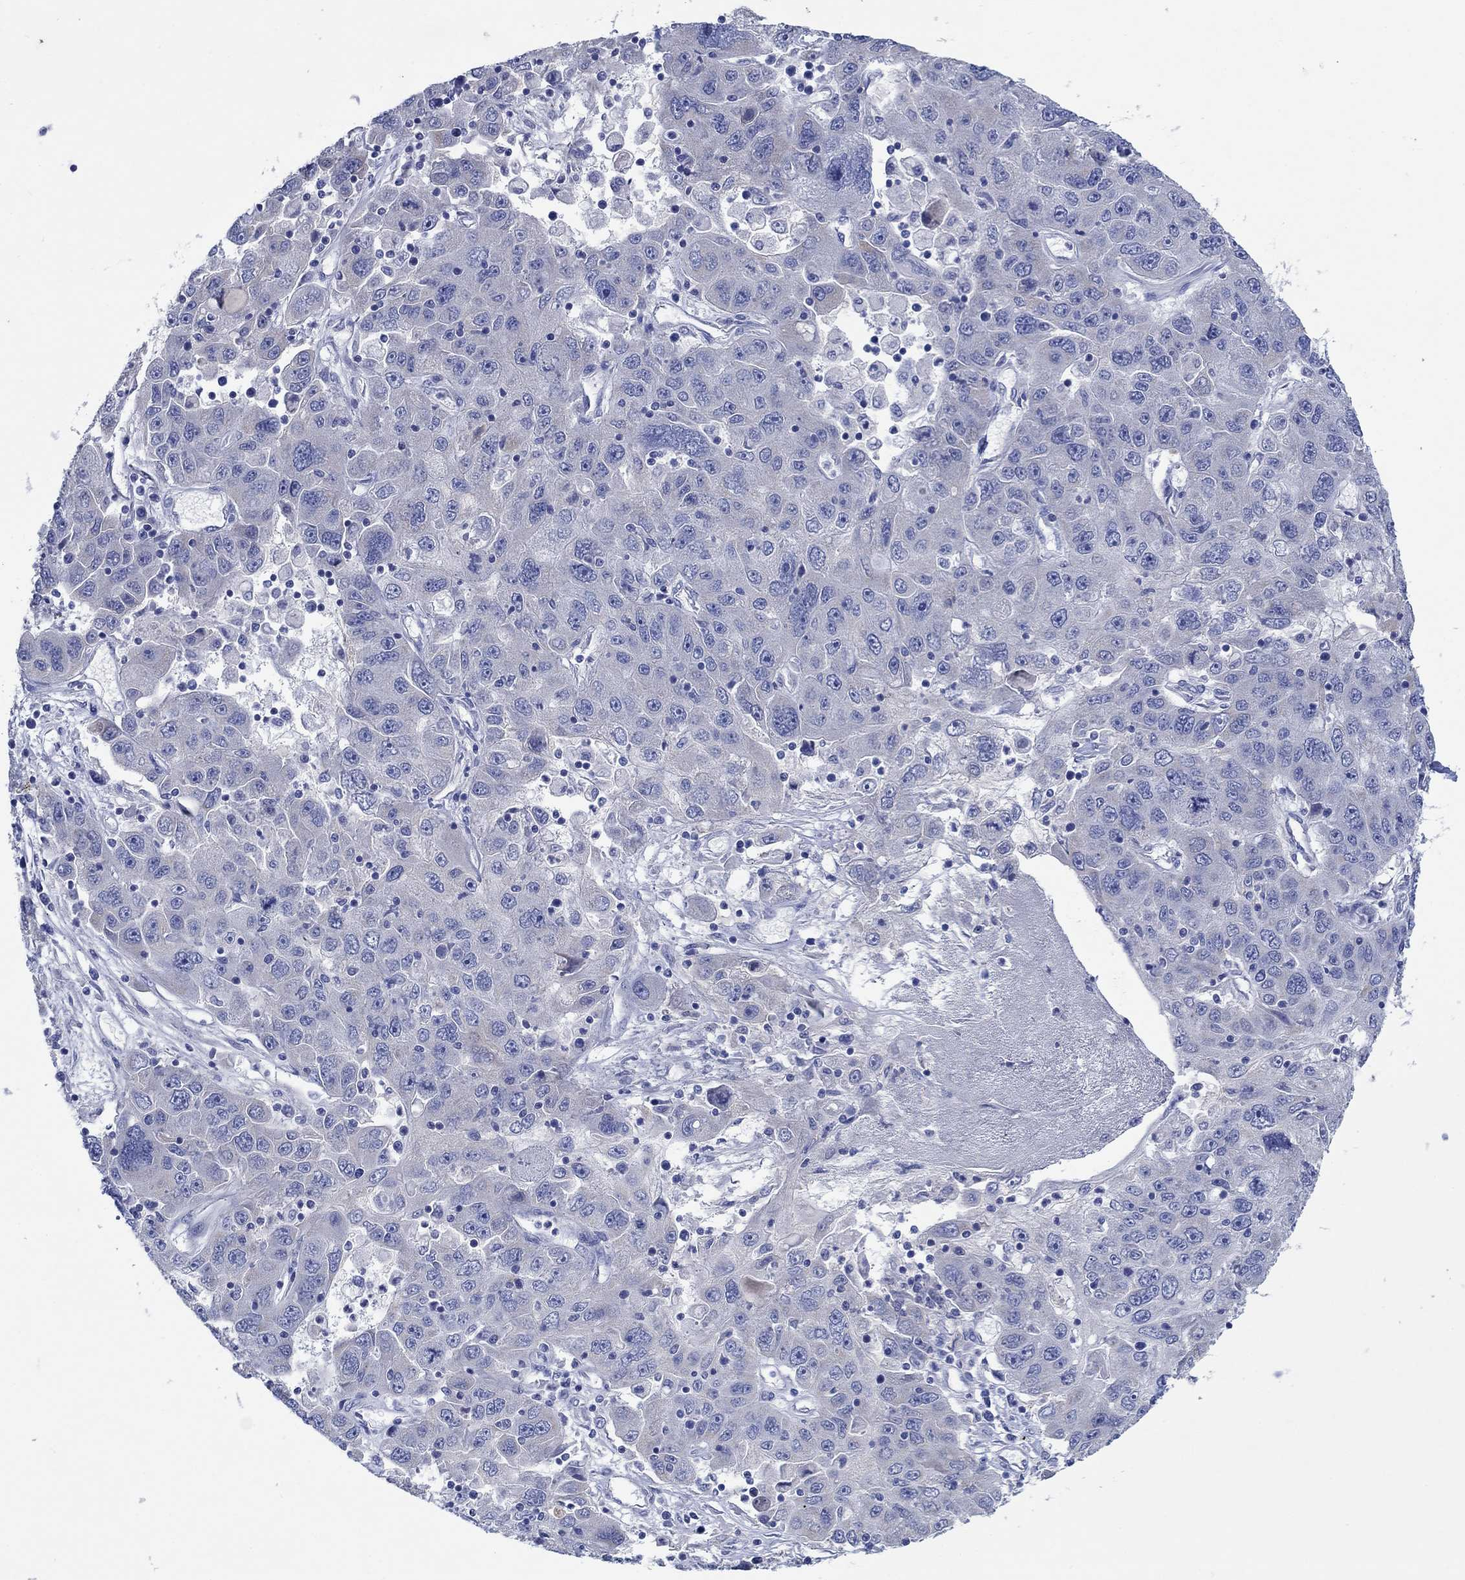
{"staining": {"intensity": "negative", "quantity": "none", "location": "none"}, "tissue": "stomach cancer", "cell_type": "Tumor cells", "image_type": "cancer", "snomed": [{"axis": "morphology", "description": "Adenocarcinoma, NOS"}, {"axis": "topography", "description": "Stomach"}], "caption": "Protein analysis of adenocarcinoma (stomach) shows no significant staining in tumor cells. (DAB (3,3'-diaminobenzidine) immunohistochemistry (IHC) with hematoxylin counter stain).", "gene": "TRIM16", "patient": {"sex": "male", "age": 56}}